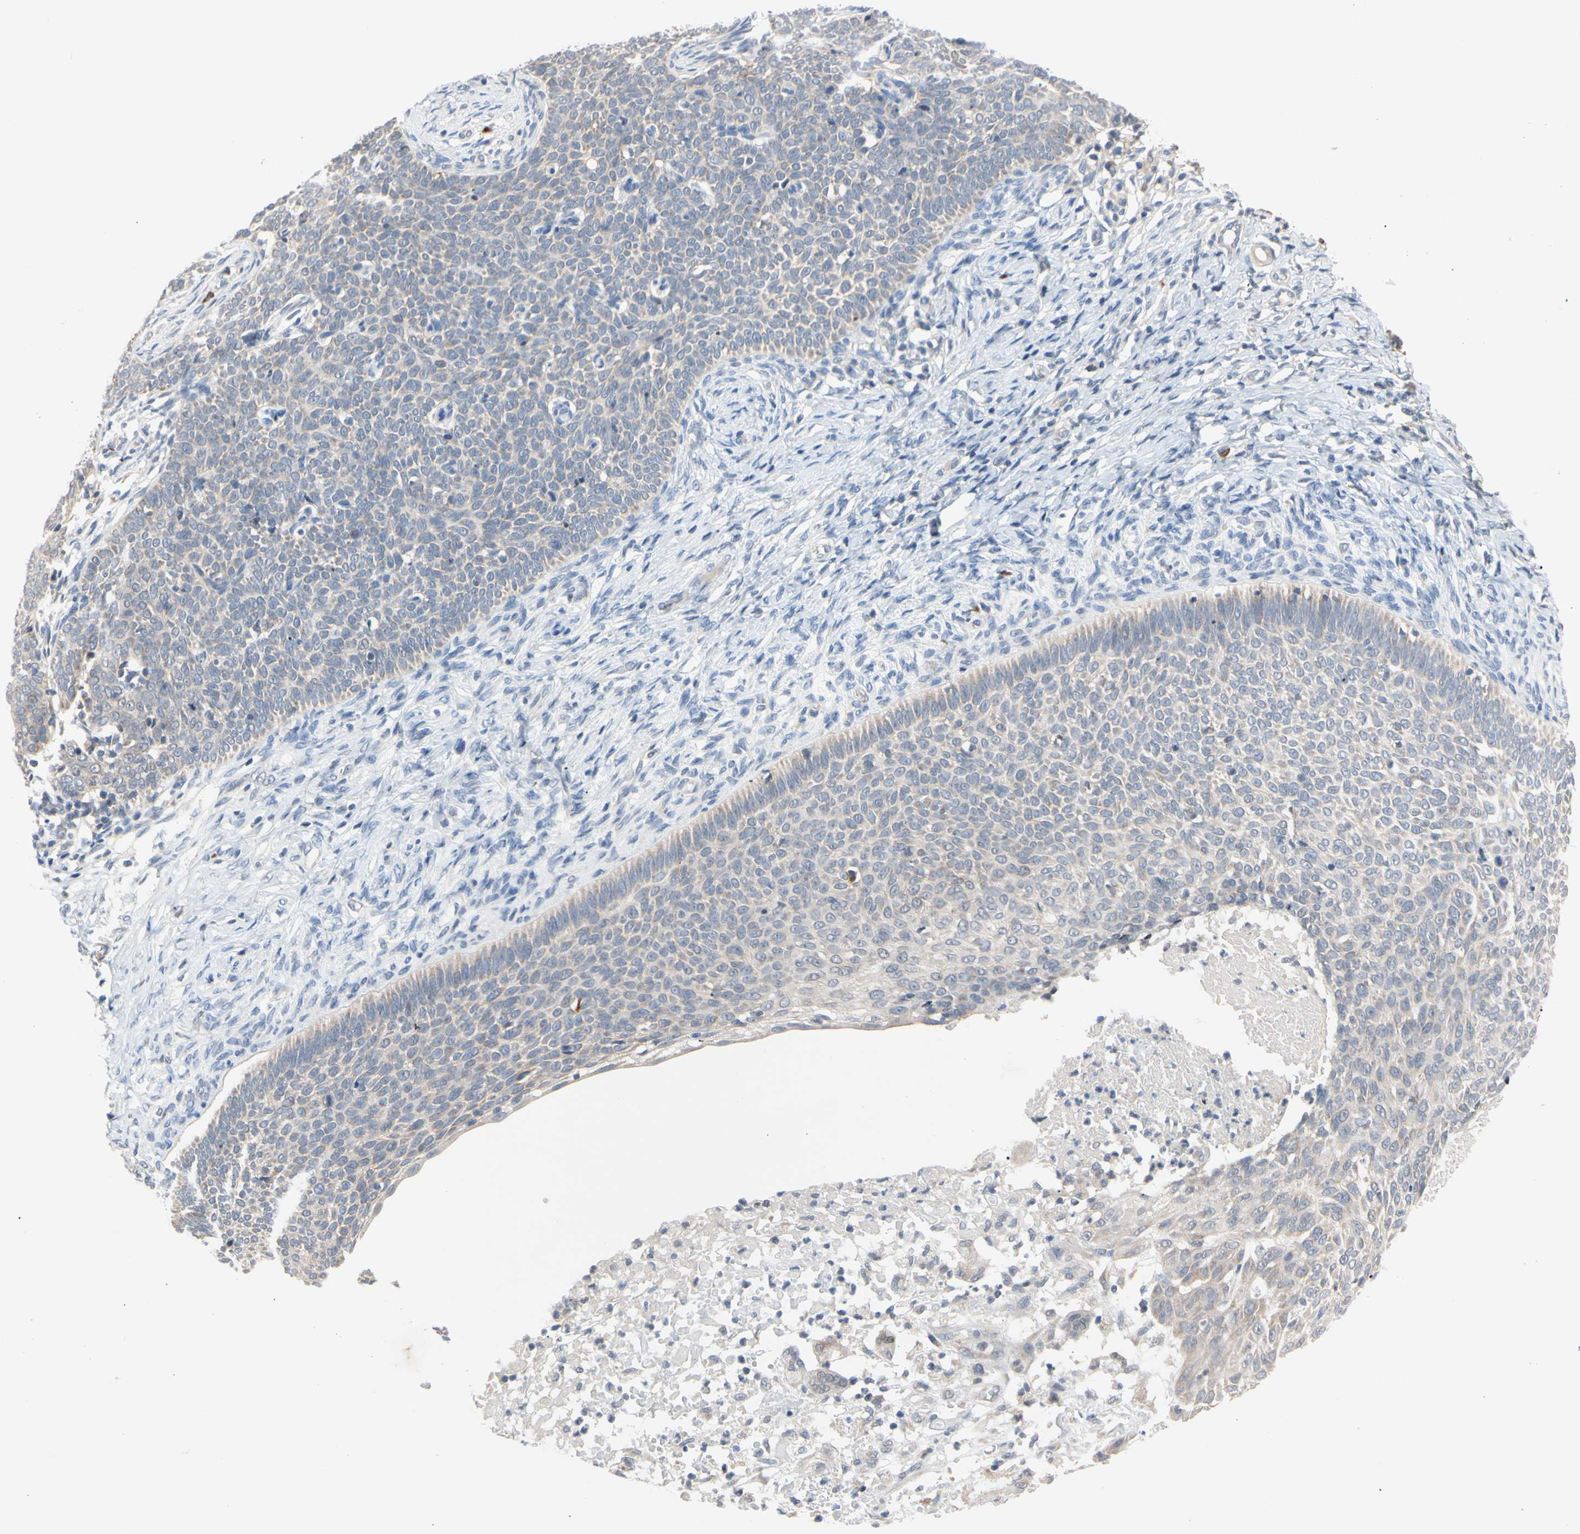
{"staining": {"intensity": "weak", "quantity": ">75%", "location": "cytoplasmic/membranous"}, "tissue": "skin cancer", "cell_type": "Tumor cells", "image_type": "cancer", "snomed": [{"axis": "morphology", "description": "Normal tissue, NOS"}, {"axis": "morphology", "description": "Basal cell carcinoma"}, {"axis": "topography", "description": "Skin"}], "caption": "The immunohistochemical stain highlights weak cytoplasmic/membranous expression in tumor cells of skin cancer tissue. (DAB (3,3'-diaminobenzidine) IHC, brown staining for protein, blue staining for nuclei).", "gene": "MARK1", "patient": {"sex": "male", "age": 87}}